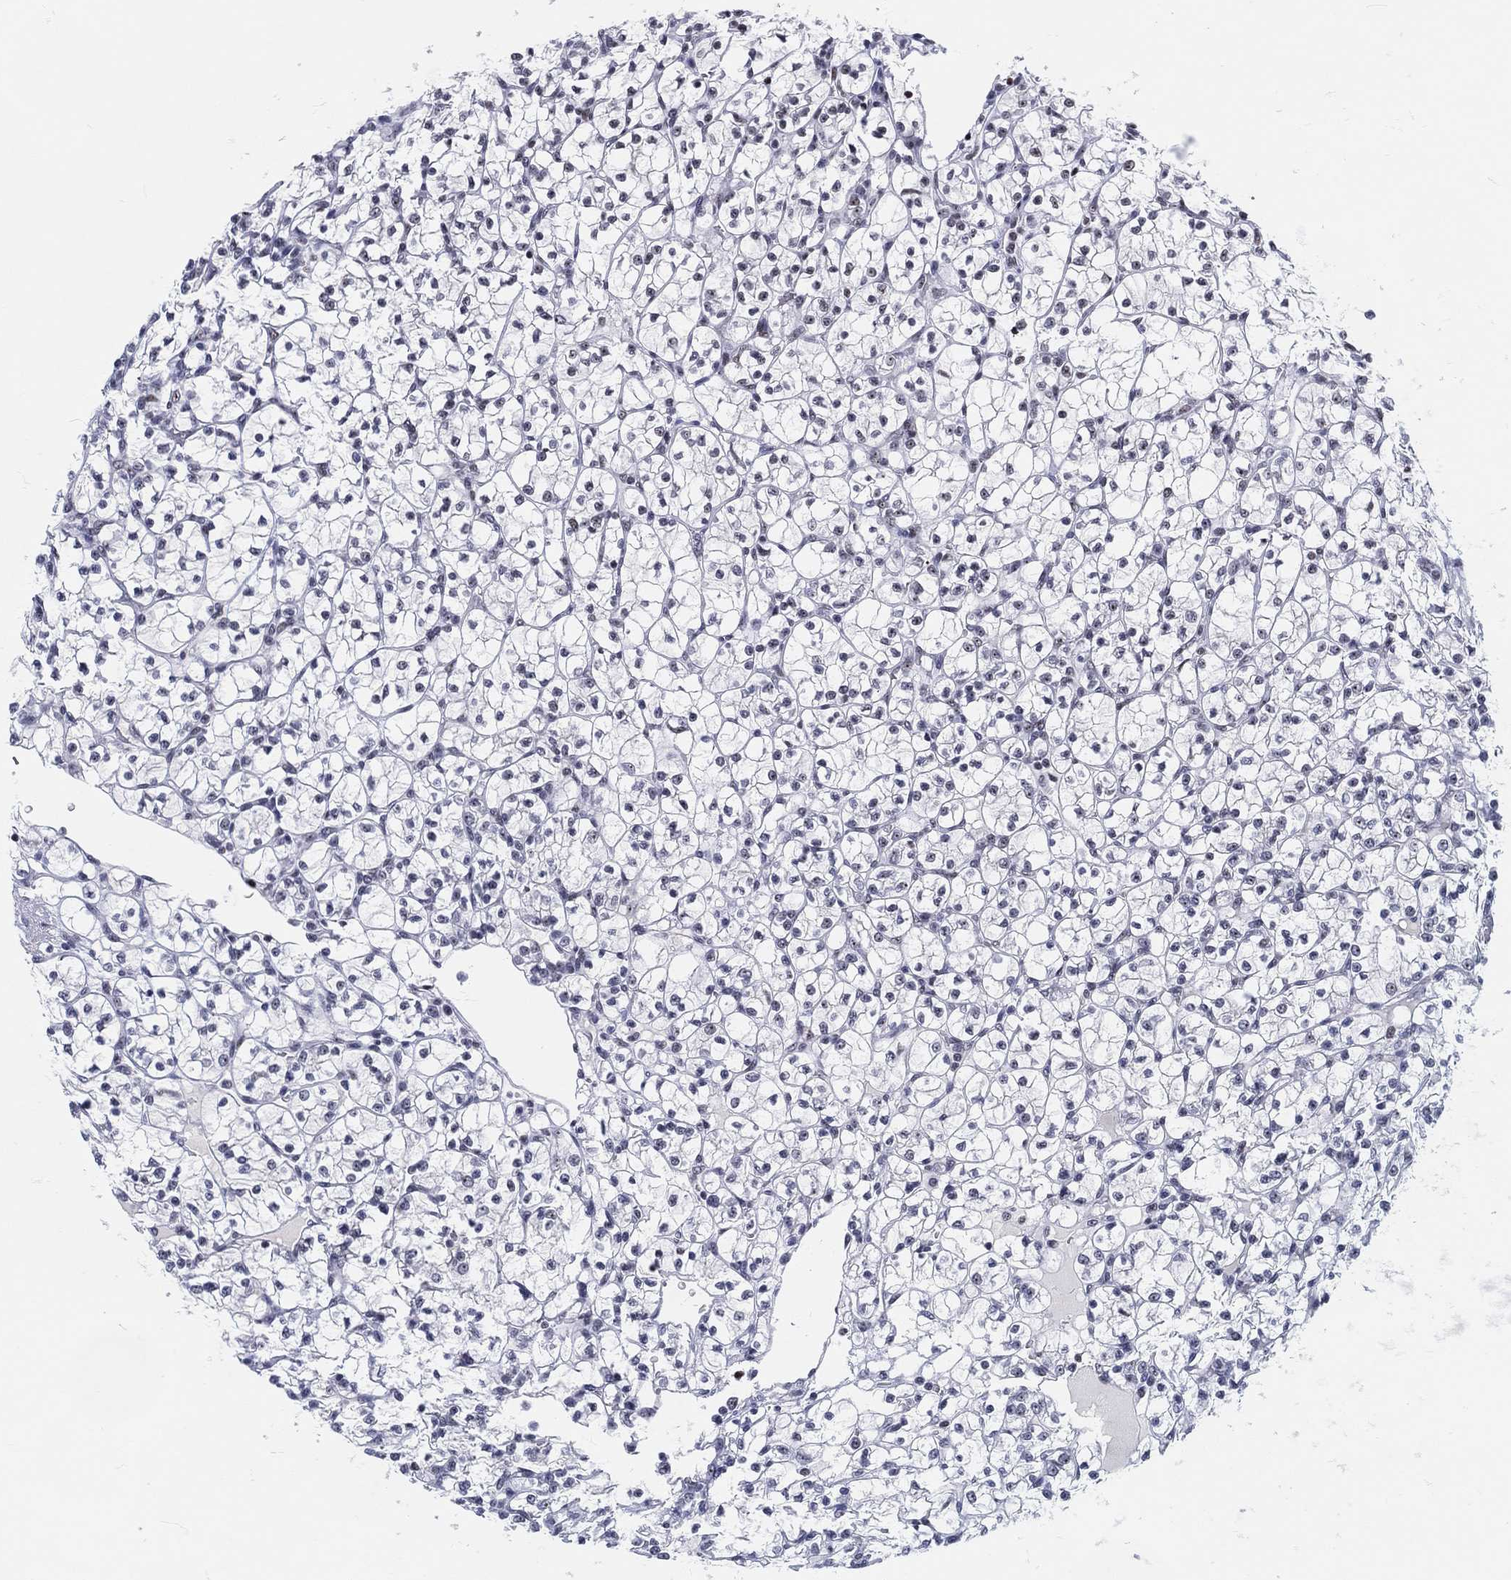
{"staining": {"intensity": "negative", "quantity": "none", "location": "none"}, "tissue": "renal cancer", "cell_type": "Tumor cells", "image_type": "cancer", "snomed": [{"axis": "morphology", "description": "Adenocarcinoma, NOS"}, {"axis": "topography", "description": "Kidney"}], "caption": "Renal cancer (adenocarcinoma) was stained to show a protein in brown. There is no significant staining in tumor cells.", "gene": "MAPK8IP1", "patient": {"sex": "female", "age": 89}}